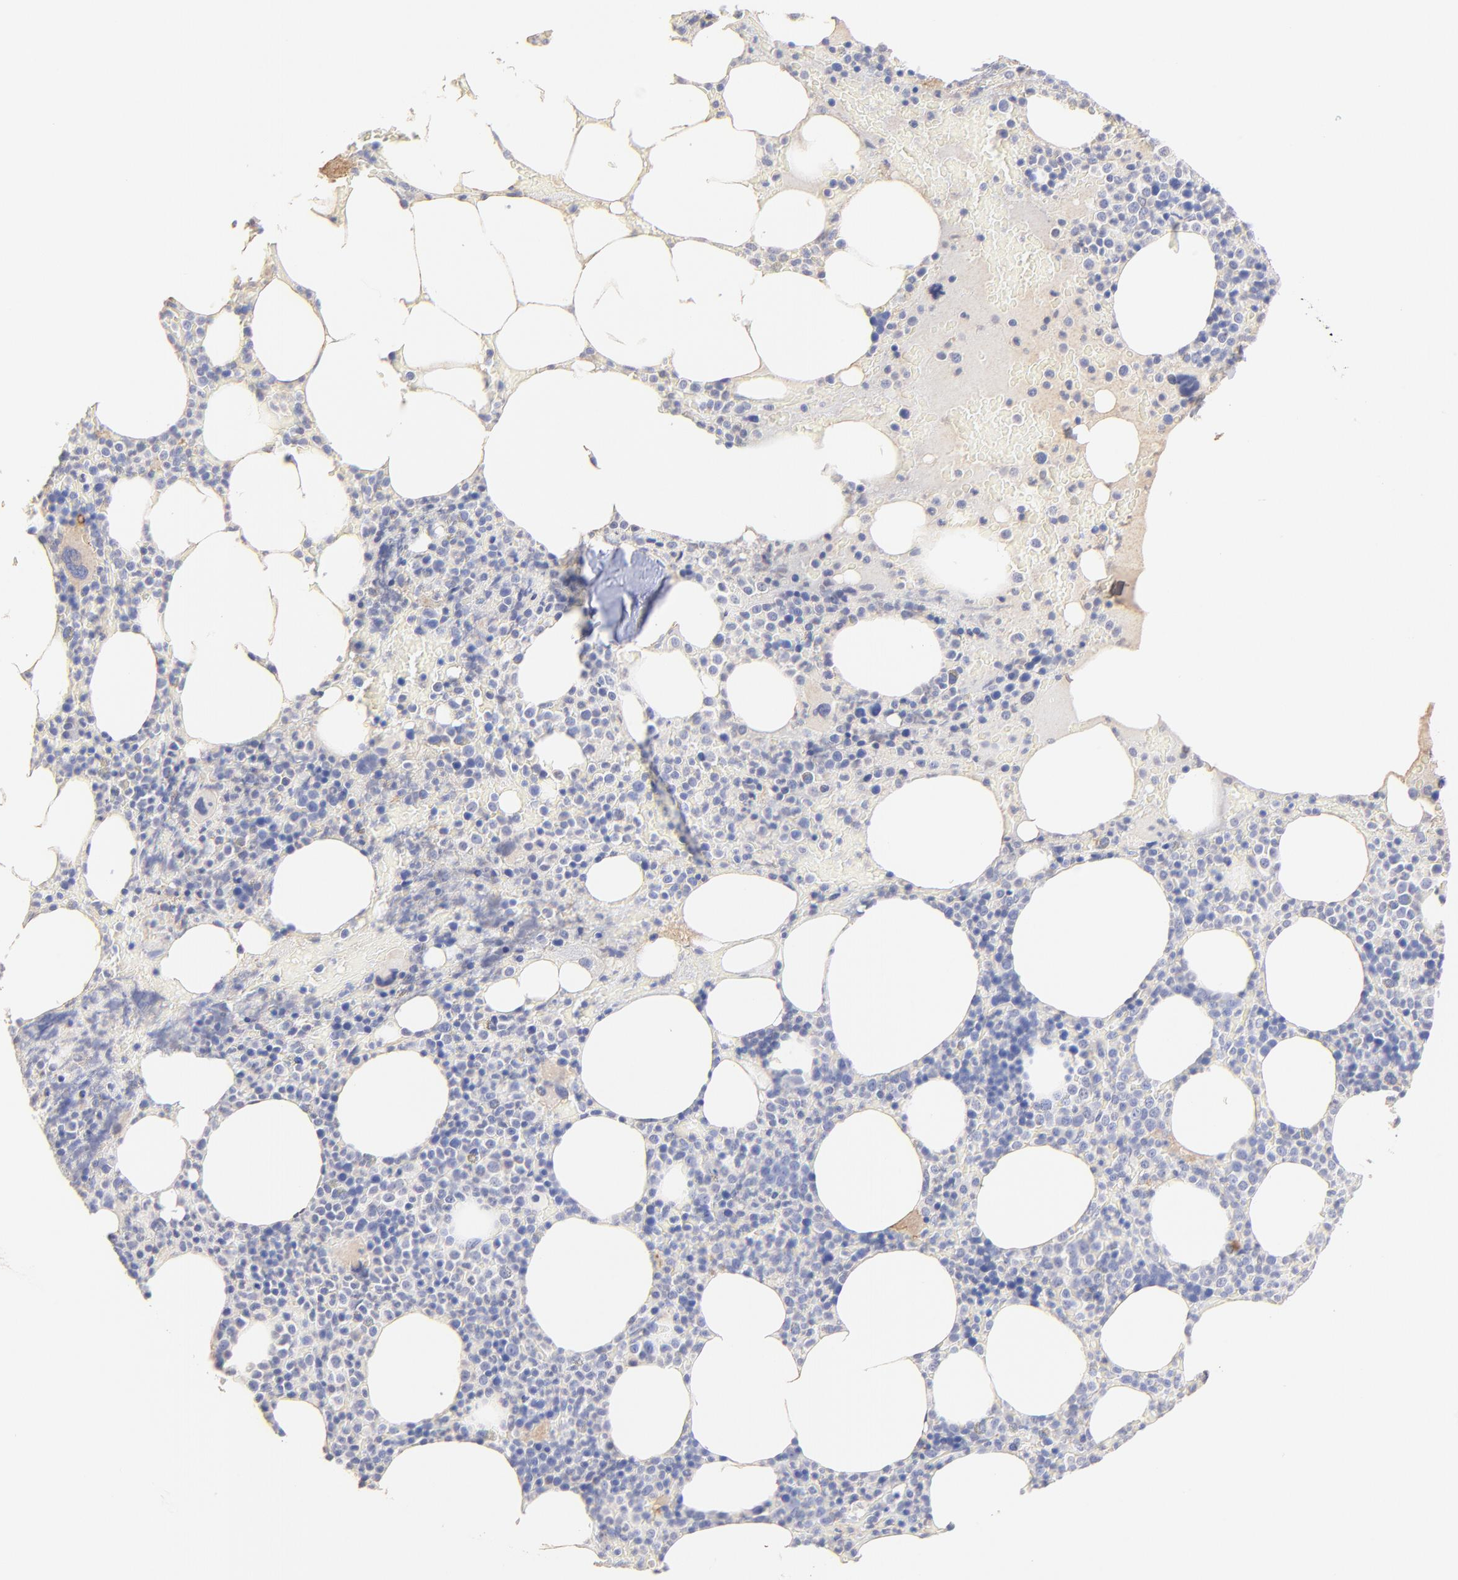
{"staining": {"intensity": "negative", "quantity": "none", "location": "none"}, "tissue": "bone marrow", "cell_type": "Hematopoietic cells", "image_type": "normal", "snomed": [{"axis": "morphology", "description": "Normal tissue, NOS"}, {"axis": "topography", "description": "Bone marrow"}], "caption": "Immunohistochemistry image of unremarkable bone marrow: human bone marrow stained with DAB demonstrates no significant protein staining in hematopoietic cells.", "gene": "ACTRT1", "patient": {"sex": "female", "age": 66}}